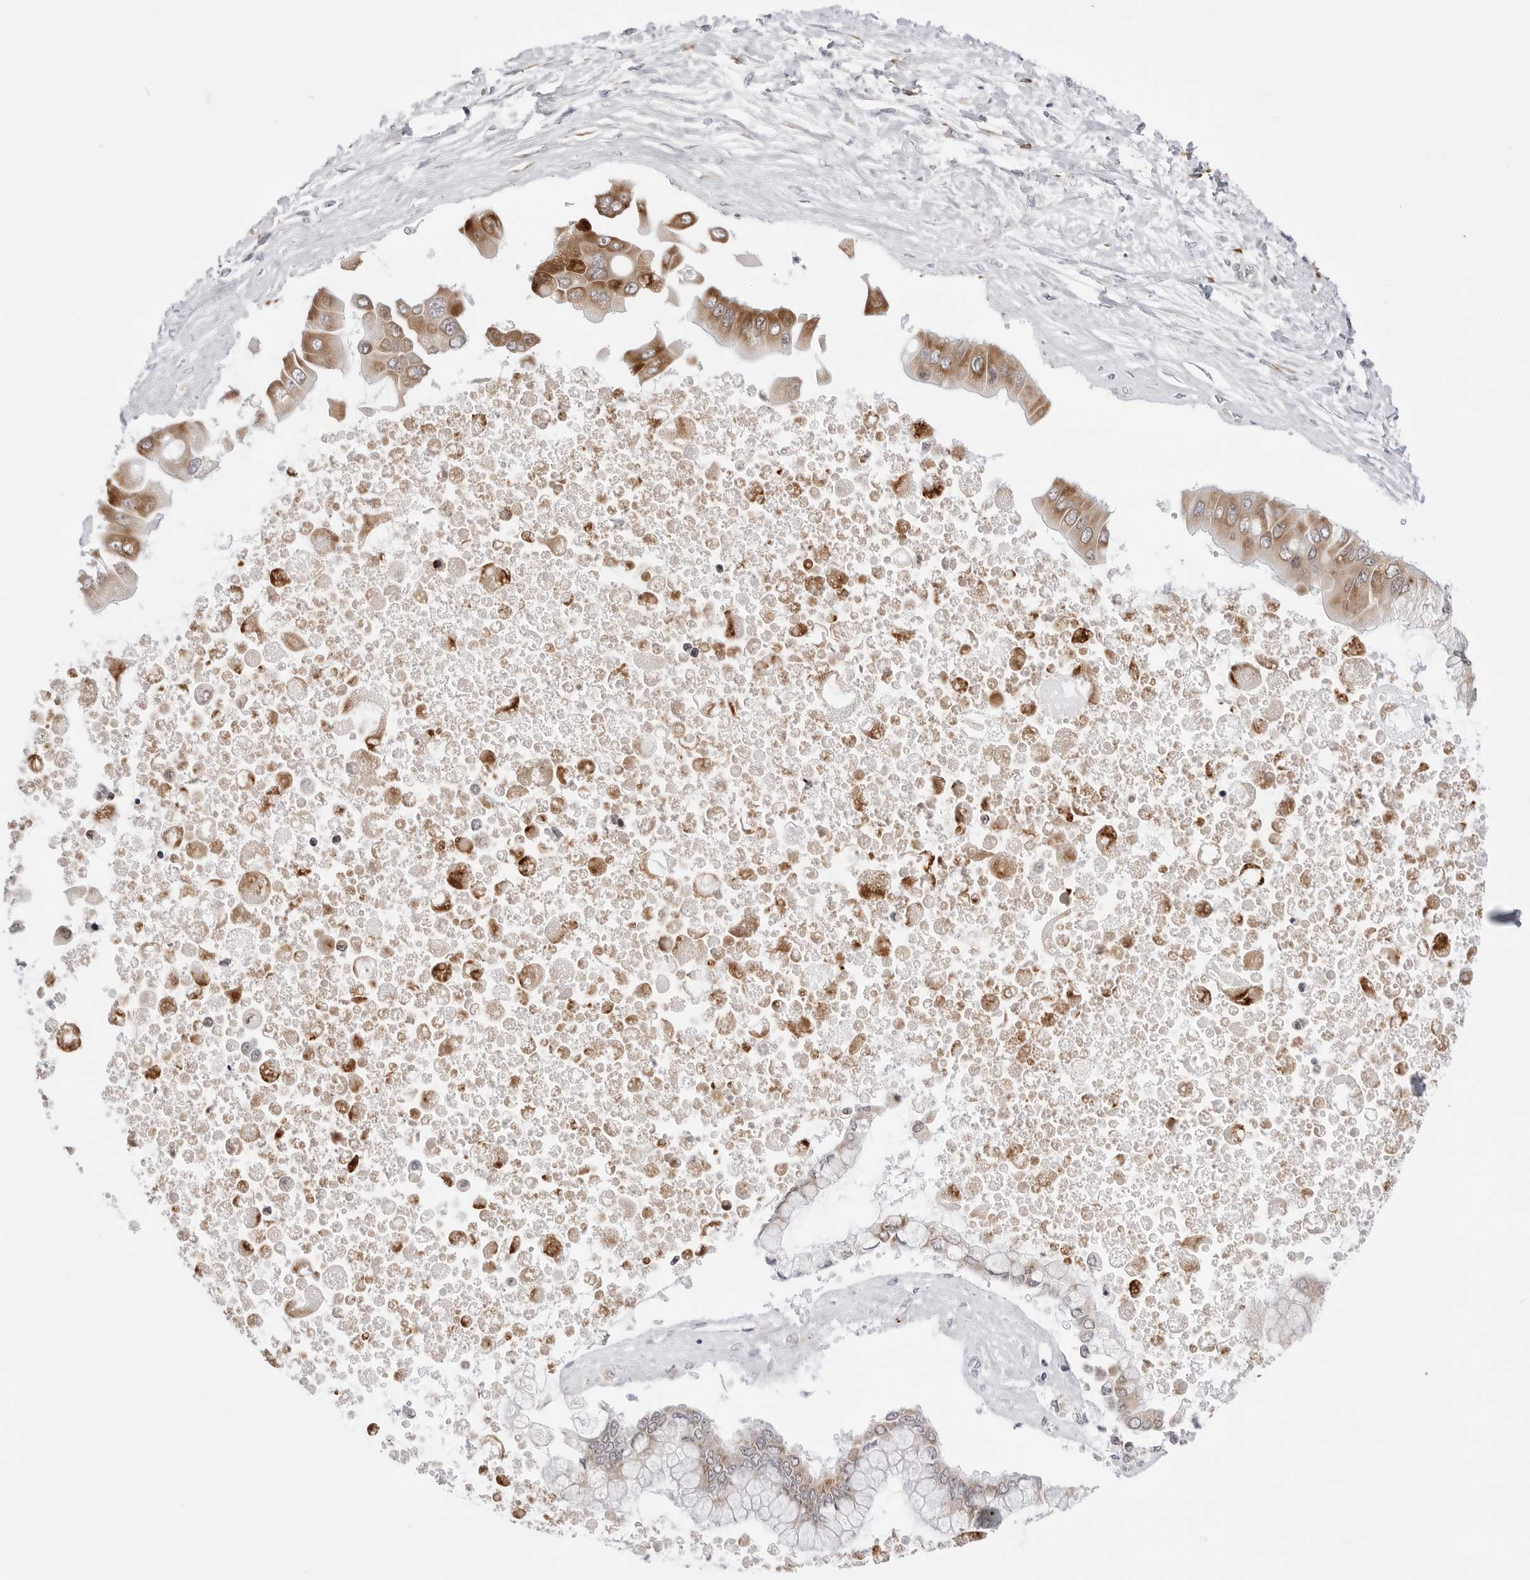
{"staining": {"intensity": "moderate", "quantity": ">75%", "location": "cytoplasmic/membranous"}, "tissue": "liver cancer", "cell_type": "Tumor cells", "image_type": "cancer", "snomed": [{"axis": "morphology", "description": "Cholangiocarcinoma"}, {"axis": "topography", "description": "Liver"}], "caption": "Protein staining displays moderate cytoplasmic/membranous expression in about >75% of tumor cells in liver cancer (cholangiocarcinoma). The staining was performed using DAB (3,3'-diaminobenzidine), with brown indicating positive protein expression. Nuclei are stained blue with hematoxylin.", "gene": "RPN1", "patient": {"sex": "male", "age": 50}}